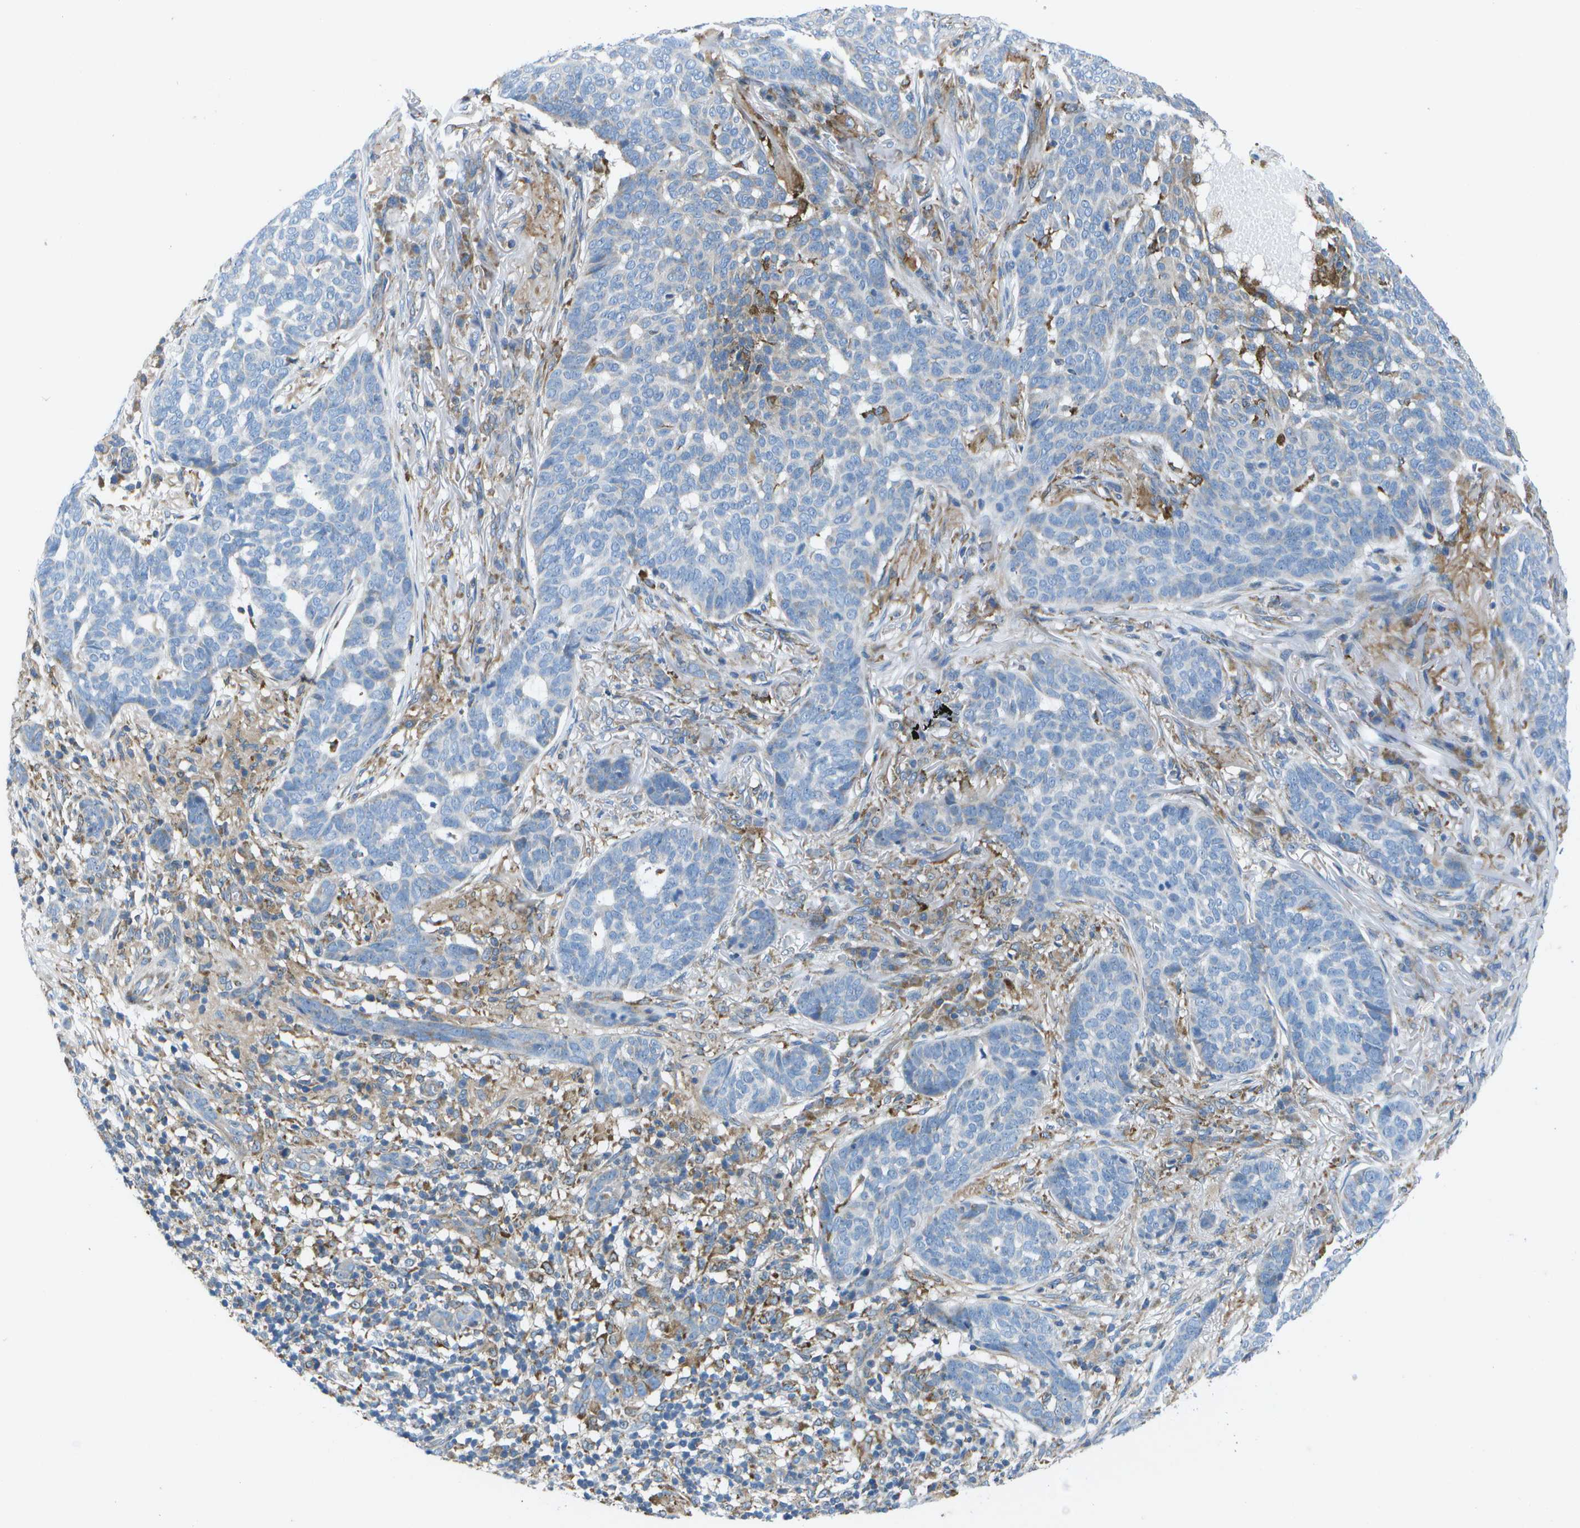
{"staining": {"intensity": "negative", "quantity": "none", "location": "none"}, "tissue": "skin cancer", "cell_type": "Tumor cells", "image_type": "cancer", "snomed": [{"axis": "morphology", "description": "Basal cell carcinoma"}, {"axis": "topography", "description": "Skin"}], "caption": "High magnification brightfield microscopy of skin cancer (basal cell carcinoma) stained with DAB (brown) and counterstained with hematoxylin (blue): tumor cells show no significant positivity.", "gene": "GDF5", "patient": {"sex": "male", "age": 85}}